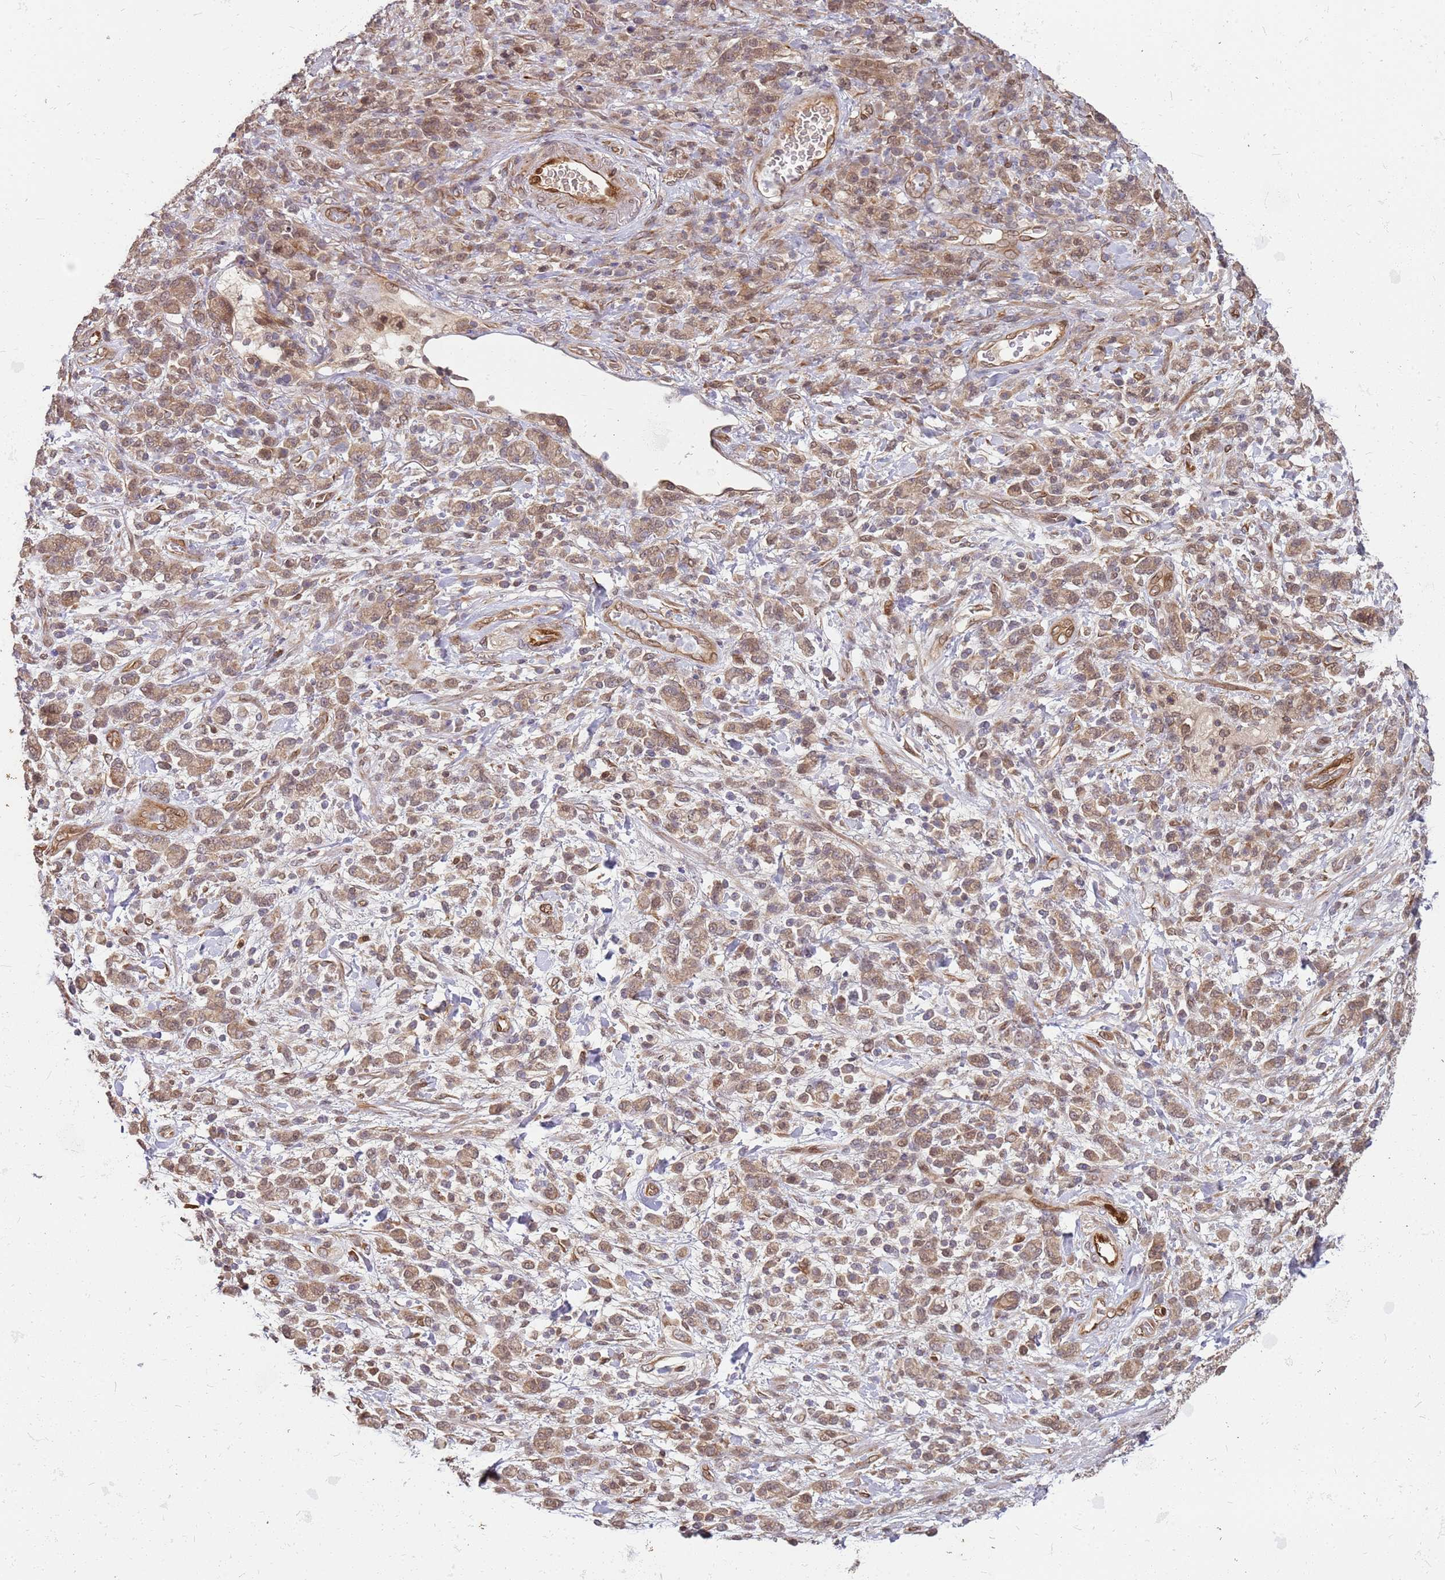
{"staining": {"intensity": "moderate", "quantity": ">75%", "location": "cytoplasmic/membranous,nuclear"}, "tissue": "stomach cancer", "cell_type": "Tumor cells", "image_type": "cancer", "snomed": [{"axis": "morphology", "description": "Adenocarcinoma, NOS"}, {"axis": "topography", "description": "Stomach"}], "caption": "Moderate cytoplasmic/membranous and nuclear protein positivity is appreciated in about >75% of tumor cells in stomach adenocarcinoma.", "gene": "NUDT14", "patient": {"sex": "male", "age": 77}}